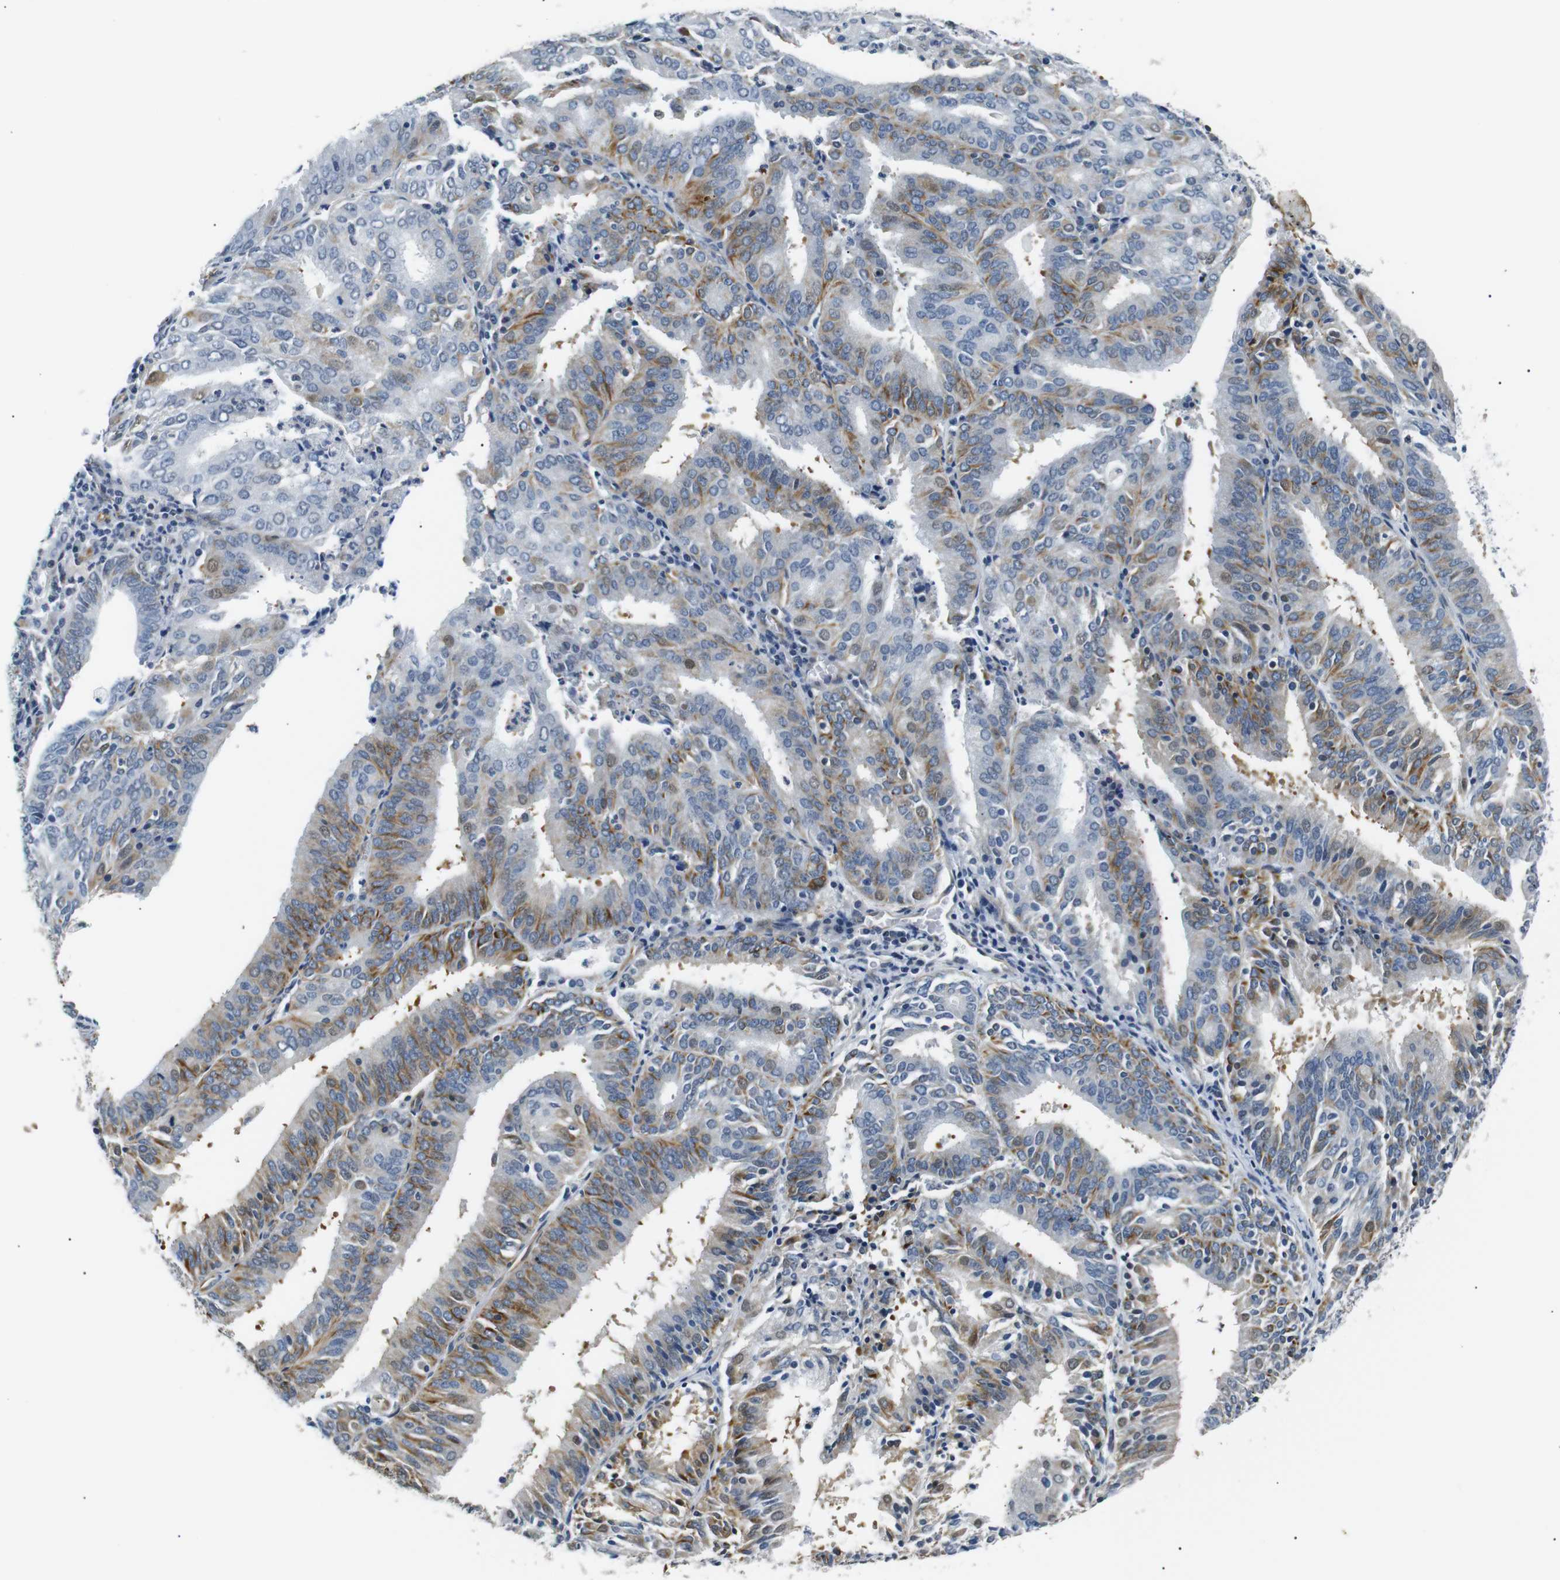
{"staining": {"intensity": "moderate", "quantity": "25%-75%", "location": "cytoplasmic/membranous"}, "tissue": "endometrial cancer", "cell_type": "Tumor cells", "image_type": "cancer", "snomed": [{"axis": "morphology", "description": "Adenocarcinoma, NOS"}, {"axis": "topography", "description": "Uterus"}], "caption": "IHC (DAB) staining of human endometrial cancer demonstrates moderate cytoplasmic/membranous protein positivity in about 25%-75% of tumor cells. The staining was performed using DAB to visualize the protein expression in brown, while the nuclei were stained in blue with hematoxylin (Magnification: 20x).", "gene": "TAFA1", "patient": {"sex": "female", "age": 60}}